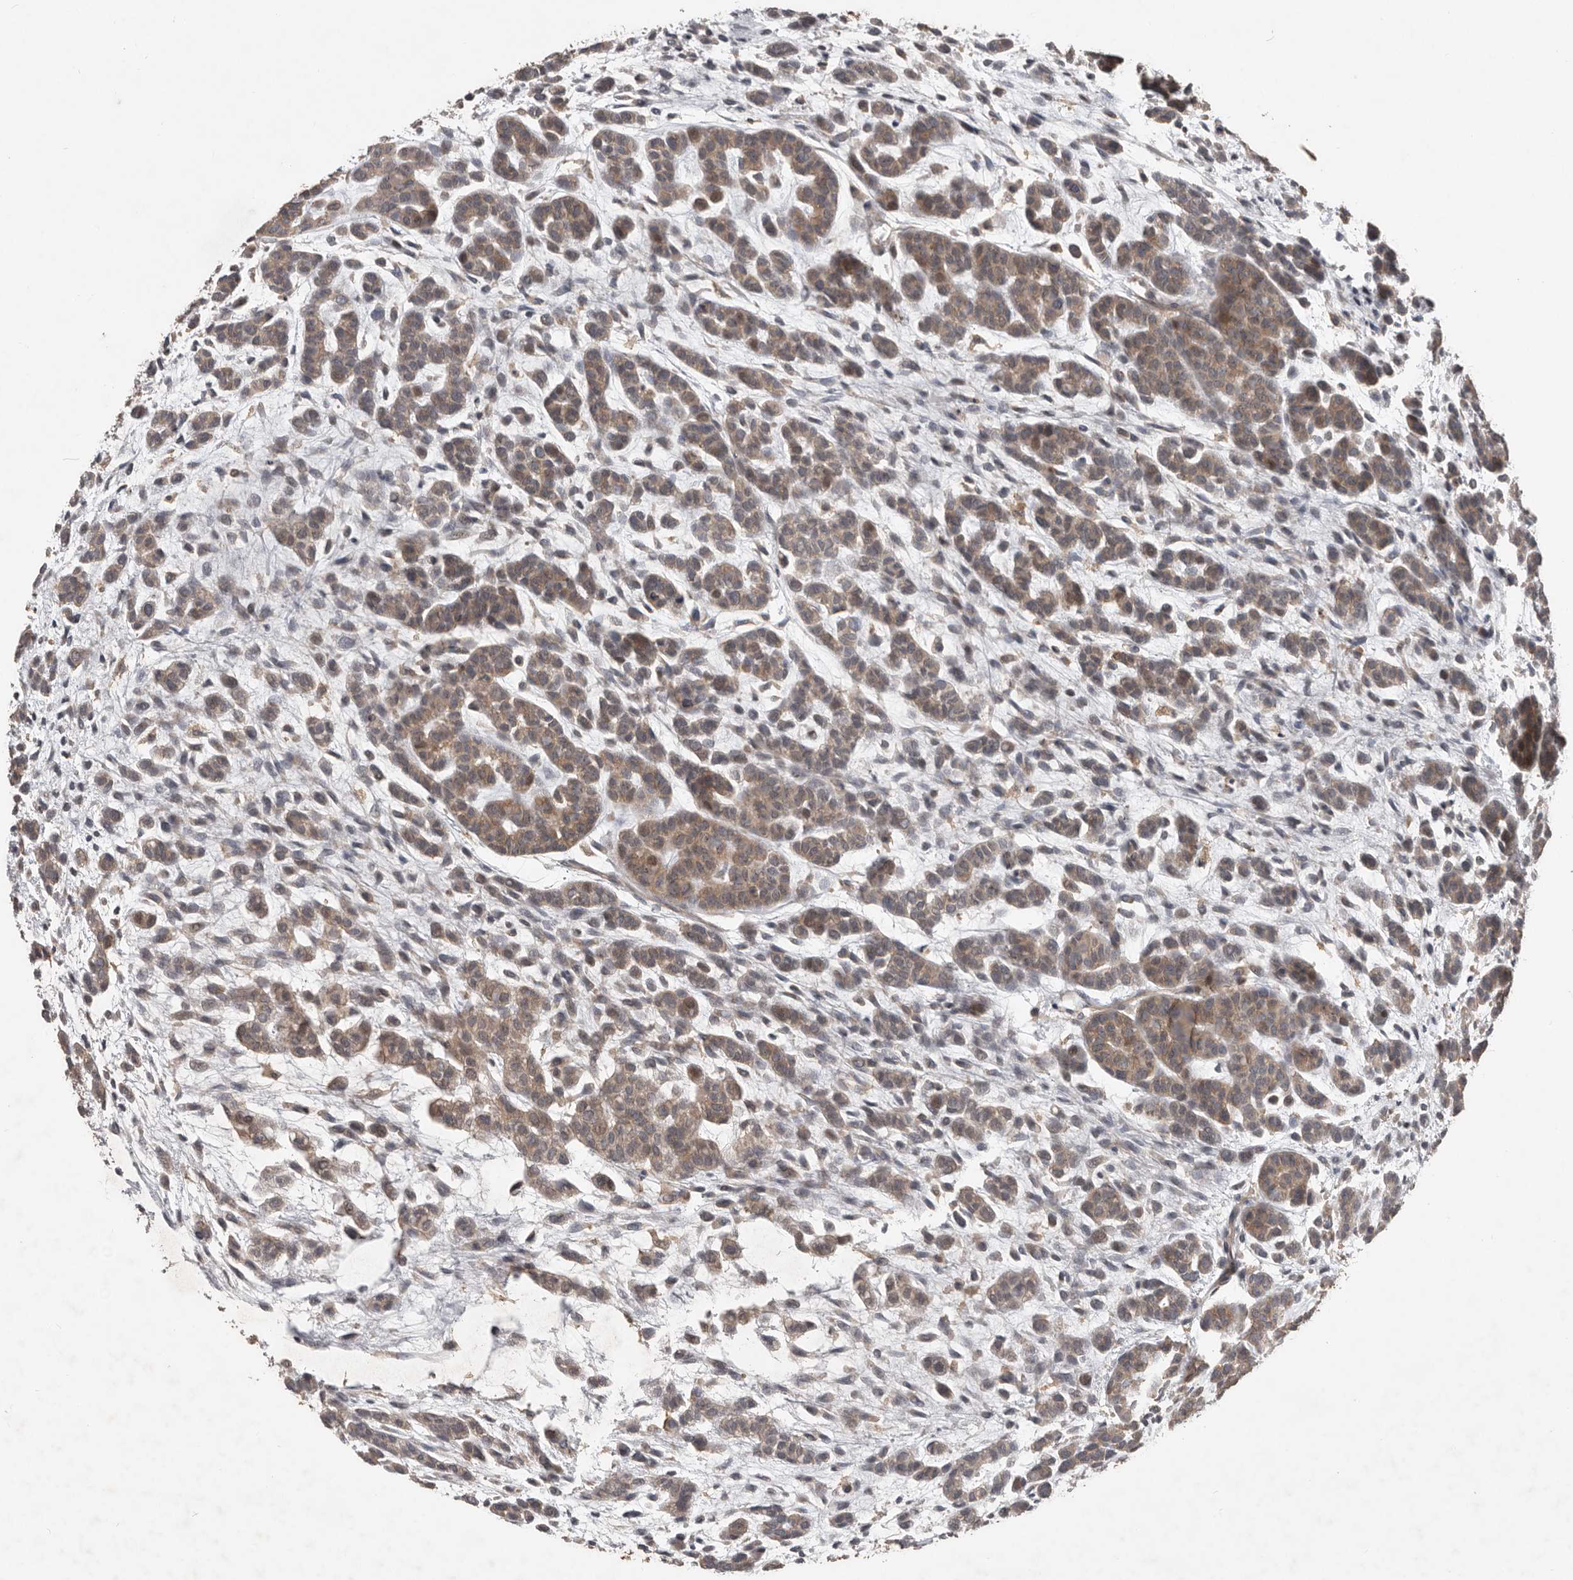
{"staining": {"intensity": "weak", "quantity": ">75%", "location": "cytoplasmic/membranous"}, "tissue": "head and neck cancer", "cell_type": "Tumor cells", "image_type": "cancer", "snomed": [{"axis": "morphology", "description": "Adenocarcinoma, NOS"}, {"axis": "morphology", "description": "Adenoma, NOS"}, {"axis": "topography", "description": "Head-Neck"}], "caption": "Immunohistochemical staining of adenocarcinoma (head and neck) displays low levels of weak cytoplasmic/membranous protein positivity in about >75% of tumor cells. (DAB IHC, brown staining for protein, blue staining for nuclei).", "gene": "BAMBI", "patient": {"sex": "female", "age": 55}}